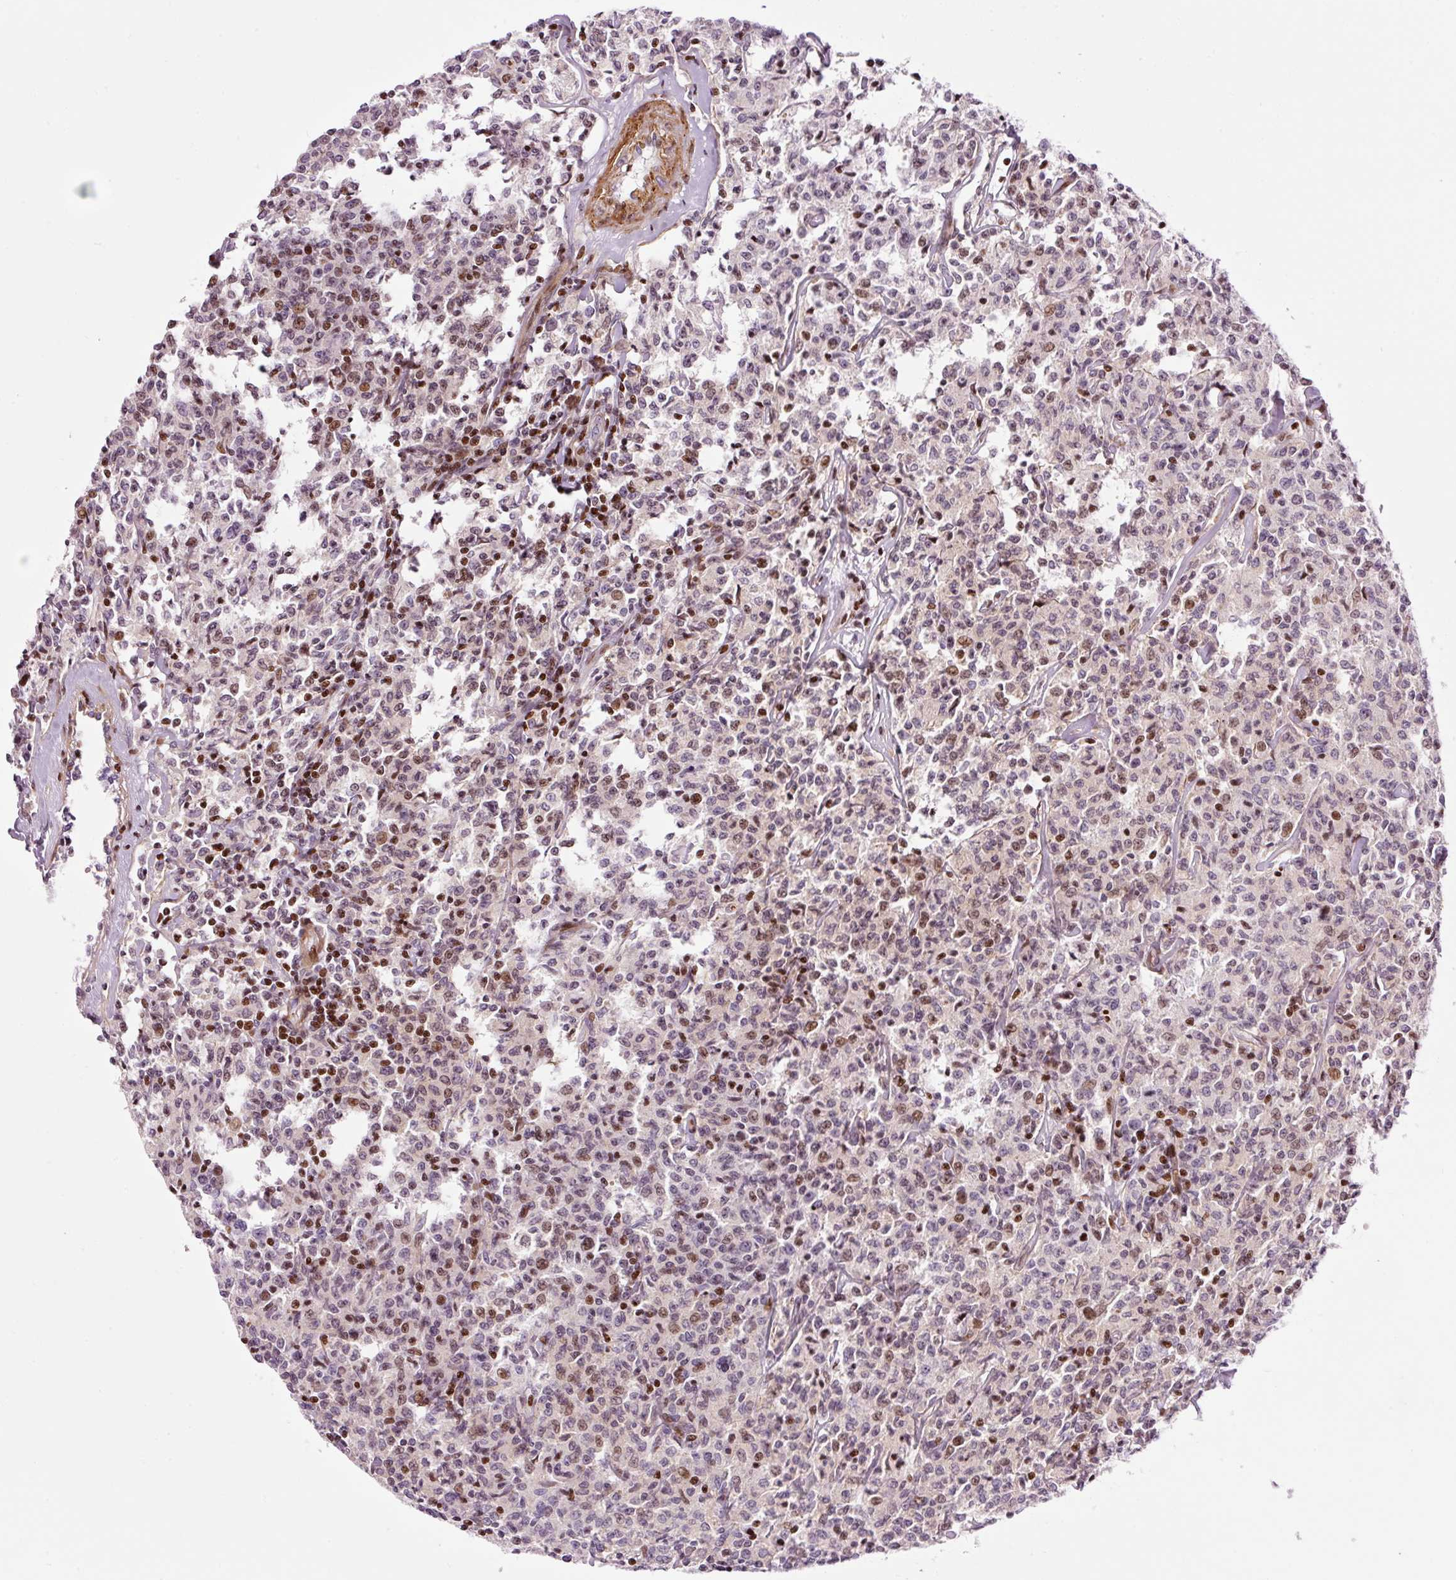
{"staining": {"intensity": "moderate", "quantity": "<25%", "location": "nuclear"}, "tissue": "lymphoma", "cell_type": "Tumor cells", "image_type": "cancer", "snomed": [{"axis": "morphology", "description": "Malignant lymphoma, non-Hodgkin's type, Low grade"}, {"axis": "topography", "description": "Small intestine"}], "caption": "Malignant lymphoma, non-Hodgkin's type (low-grade) tissue exhibits moderate nuclear staining in about <25% of tumor cells (IHC, brightfield microscopy, high magnification).", "gene": "ANKRD20A1", "patient": {"sex": "female", "age": 59}}